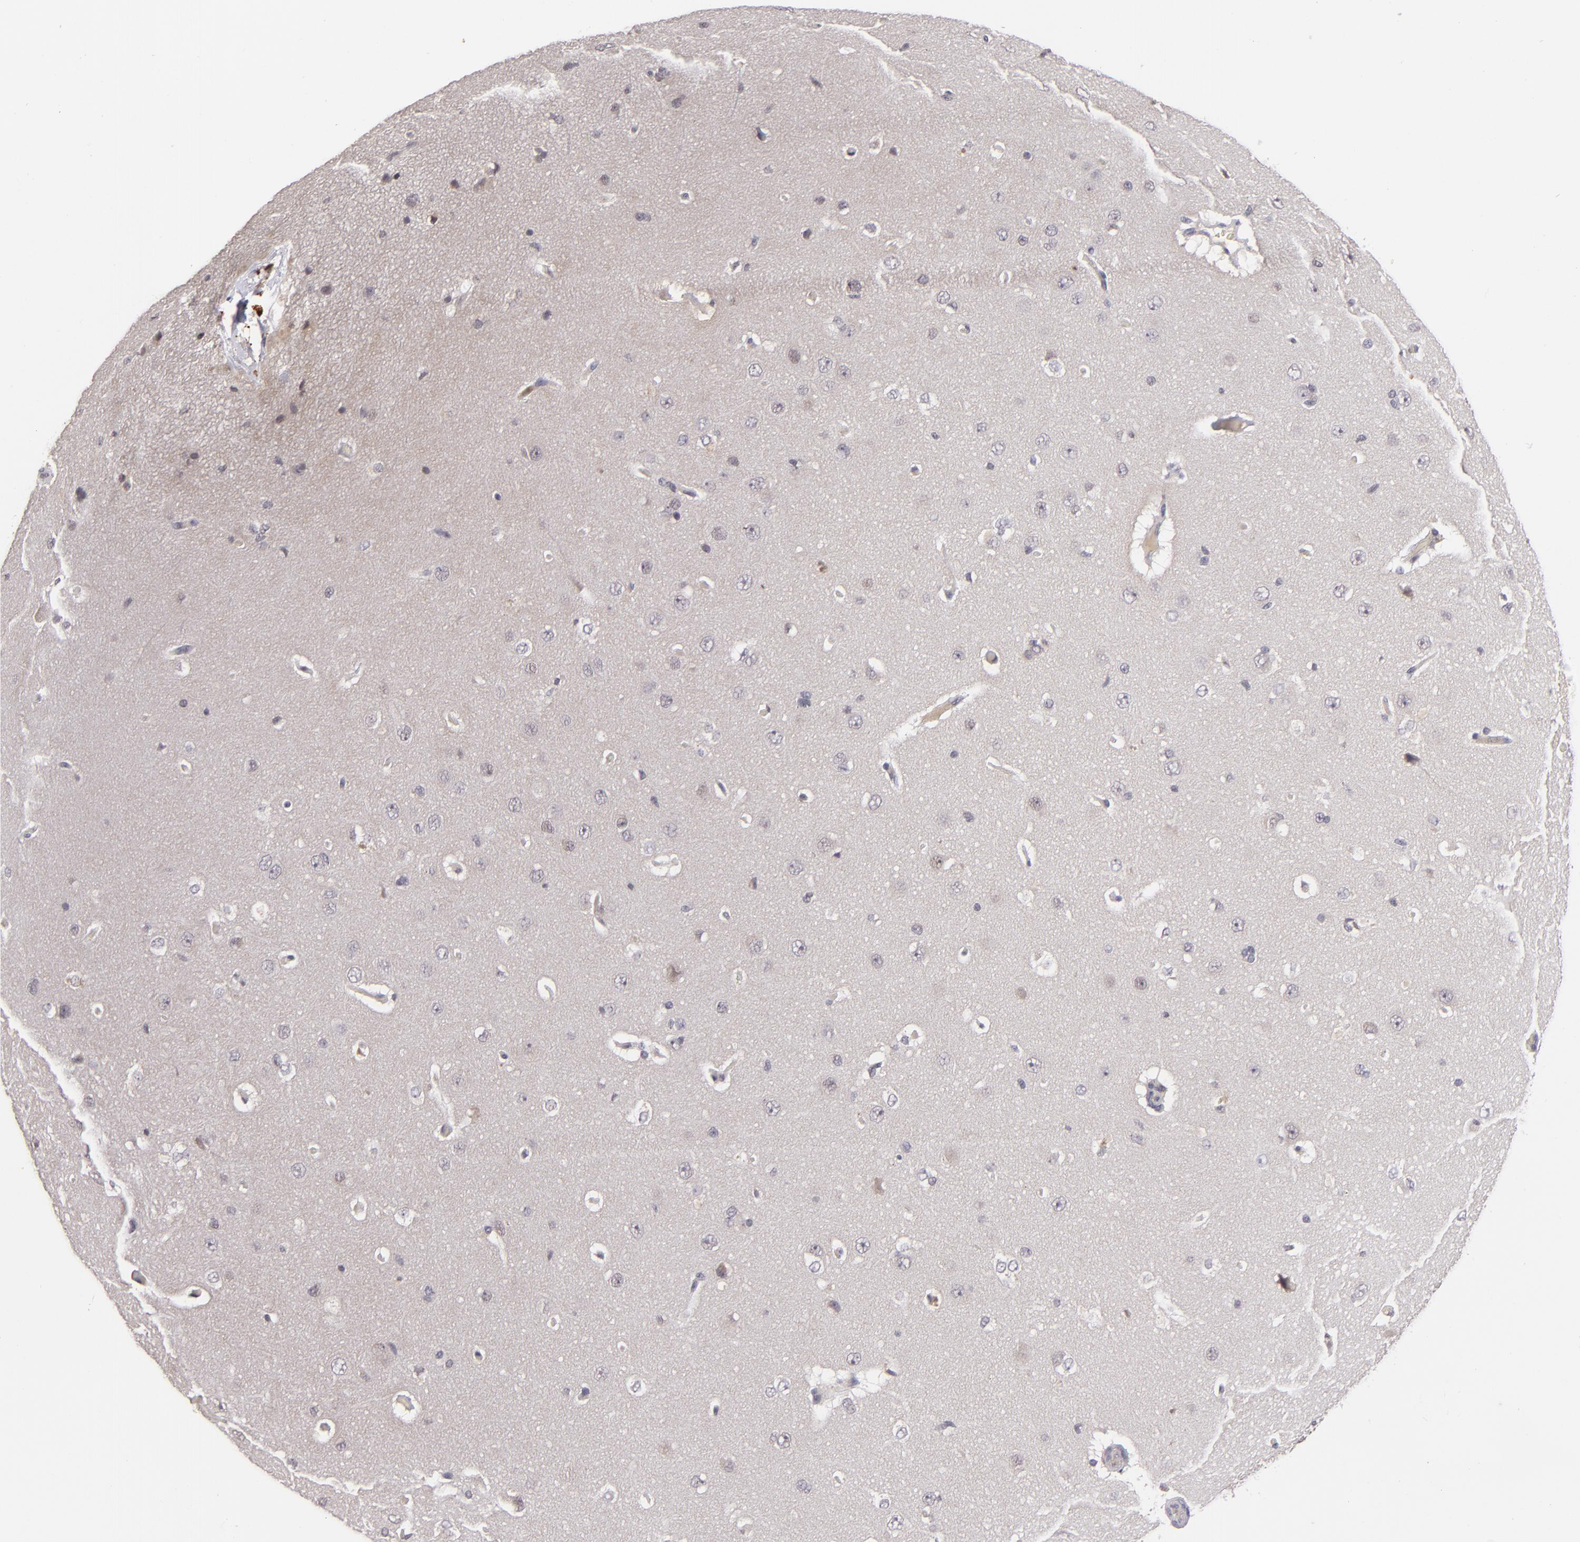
{"staining": {"intensity": "negative", "quantity": "none", "location": "none"}, "tissue": "cerebral cortex", "cell_type": "Endothelial cells", "image_type": "normal", "snomed": [{"axis": "morphology", "description": "Normal tissue, NOS"}, {"axis": "topography", "description": "Cerebral cortex"}], "caption": "The micrograph displays no staining of endothelial cells in unremarkable cerebral cortex. (Brightfield microscopy of DAB (3,3'-diaminobenzidine) immunohistochemistry at high magnification).", "gene": "RXRG", "patient": {"sex": "female", "age": 45}}